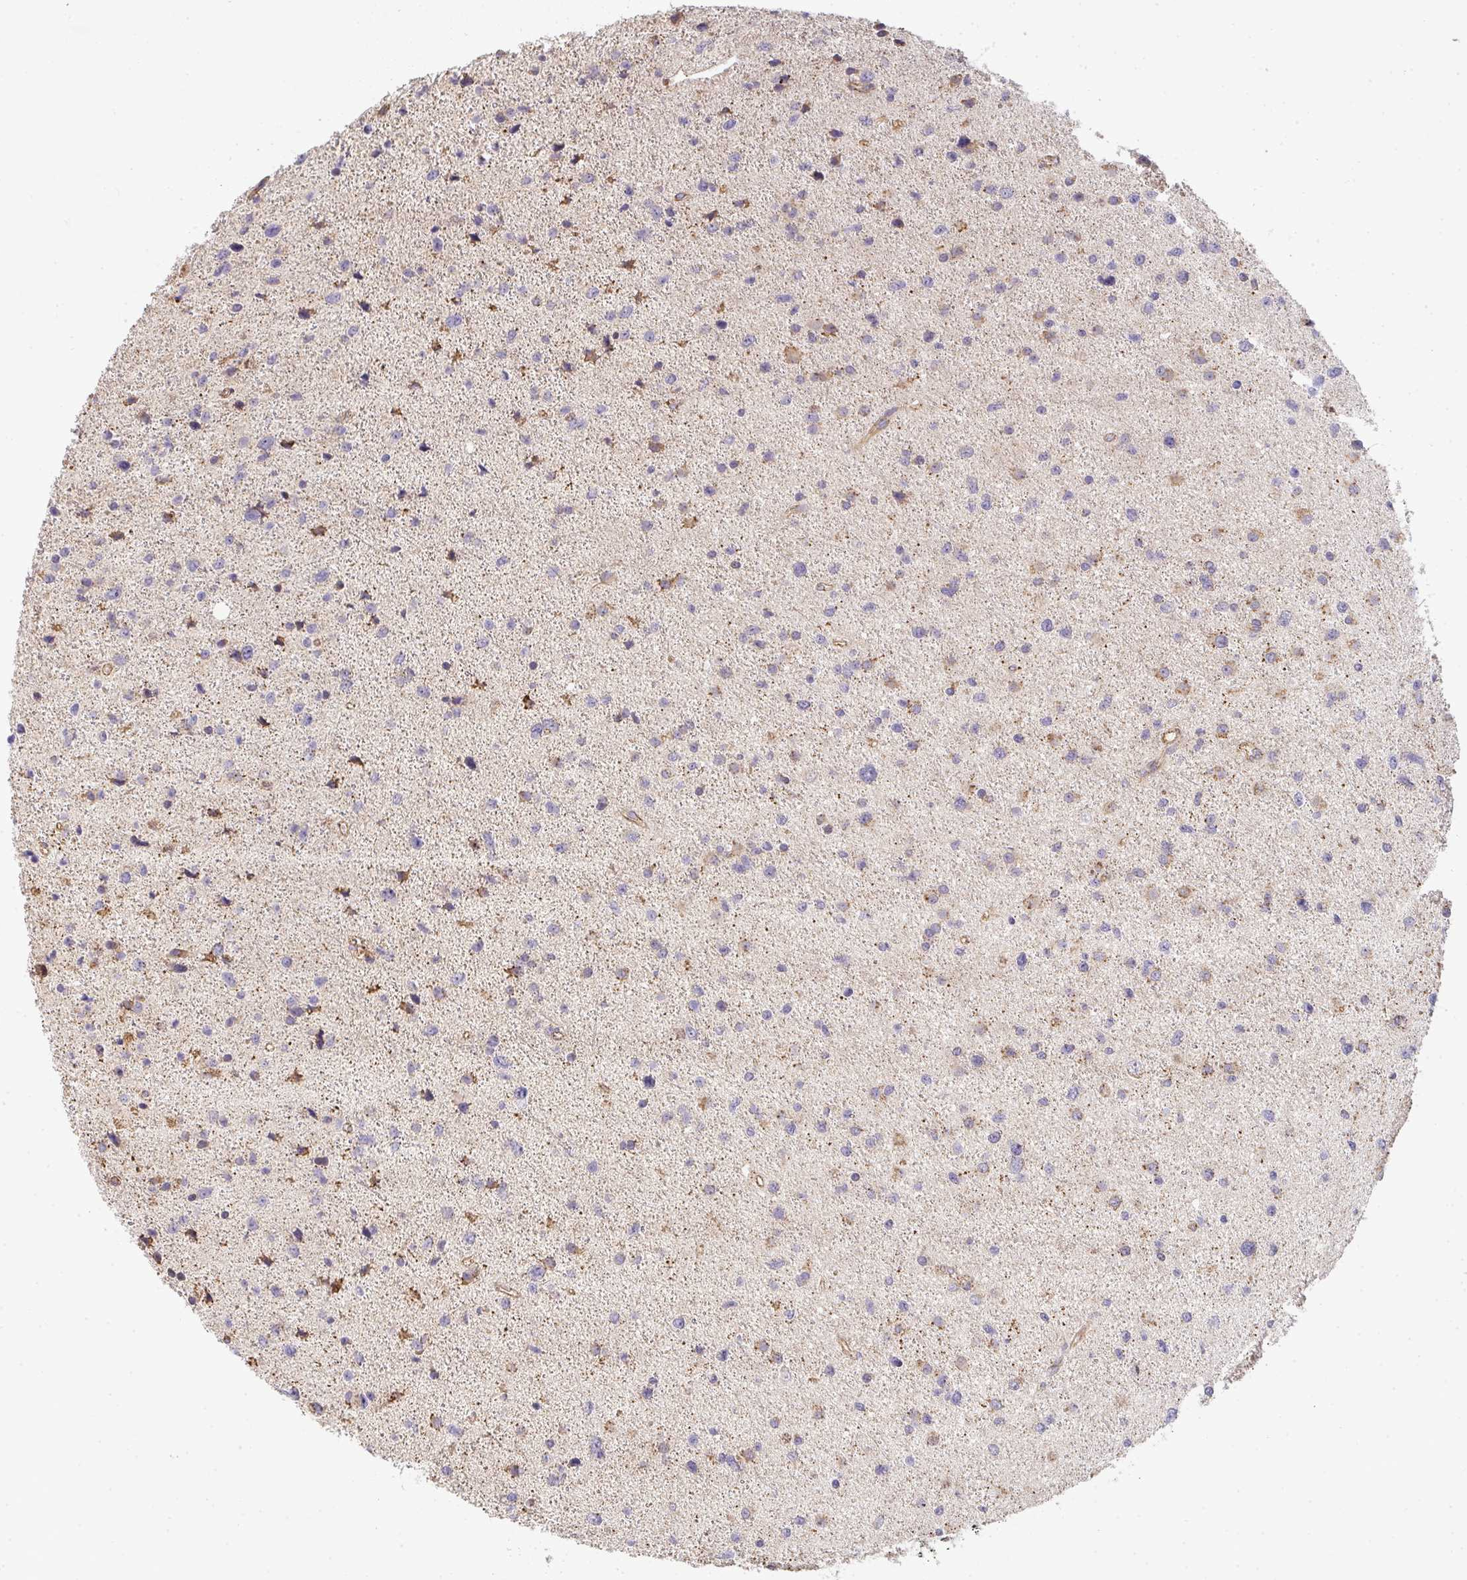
{"staining": {"intensity": "weak", "quantity": "<25%", "location": "cytoplasmic/membranous"}, "tissue": "glioma", "cell_type": "Tumor cells", "image_type": "cancer", "snomed": [{"axis": "morphology", "description": "Glioma, malignant, Low grade"}, {"axis": "topography", "description": "Brain"}], "caption": "A photomicrograph of glioma stained for a protein reveals no brown staining in tumor cells. The staining is performed using DAB (3,3'-diaminobenzidine) brown chromogen with nuclei counter-stained in using hematoxylin.", "gene": "B4GALT6", "patient": {"sex": "female", "age": 55}}